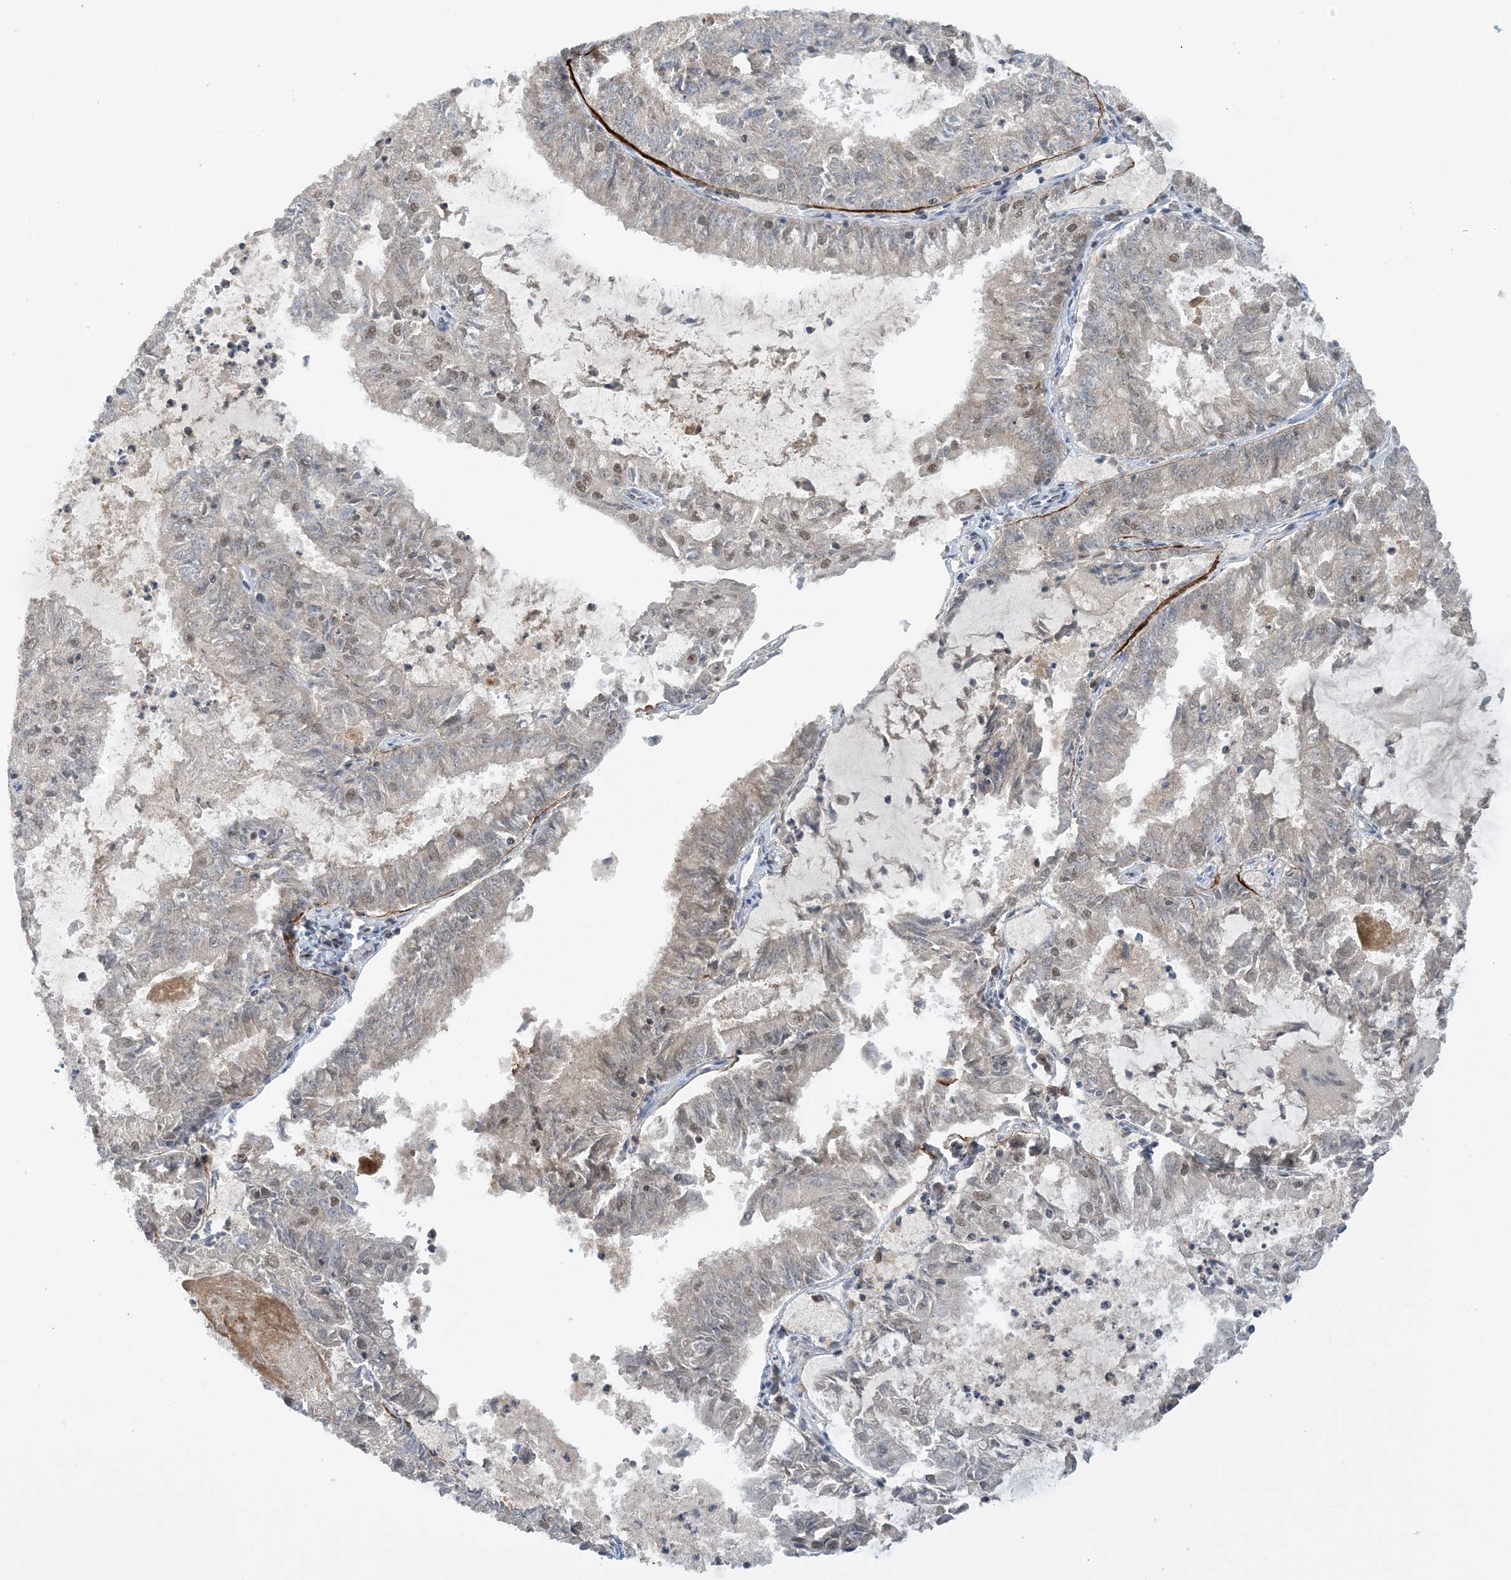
{"staining": {"intensity": "weak", "quantity": "<25%", "location": "nuclear"}, "tissue": "endometrial cancer", "cell_type": "Tumor cells", "image_type": "cancer", "snomed": [{"axis": "morphology", "description": "Adenocarcinoma, NOS"}, {"axis": "topography", "description": "Endometrium"}], "caption": "Immunohistochemistry (IHC) photomicrograph of endometrial adenocarcinoma stained for a protein (brown), which reveals no staining in tumor cells. (DAB IHC with hematoxylin counter stain).", "gene": "ACYP2", "patient": {"sex": "female", "age": 57}}